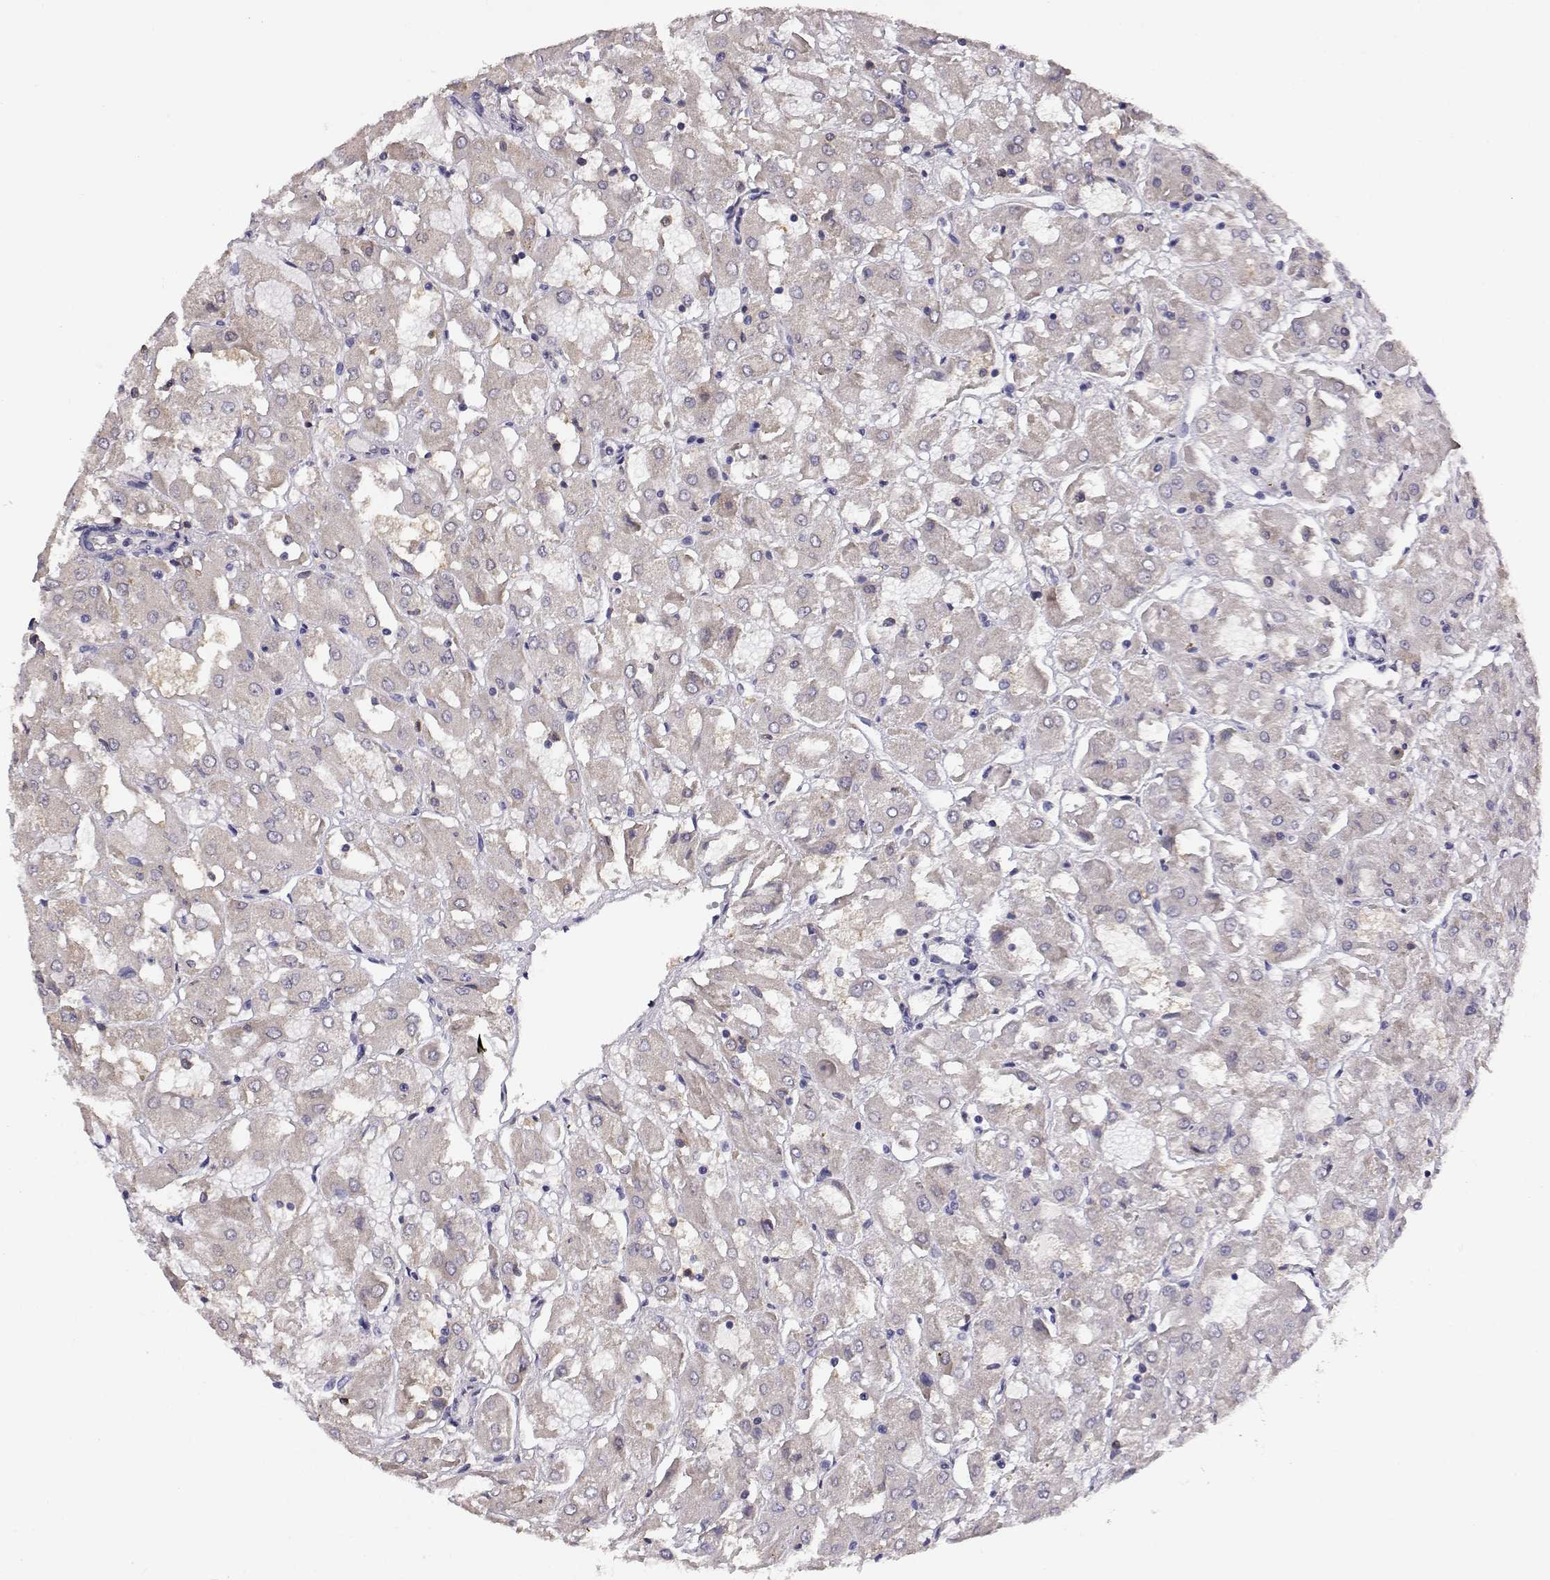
{"staining": {"intensity": "negative", "quantity": "none", "location": "none"}, "tissue": "renal cancer", "cell_type": "Tumor cells", "image_type": "cancer", "snomed": [{"axis": "morphology", "description": "Adenocarcinoma, NOS"}, {"axis": "topography", "description": "Kidney"}], "caption": "The micrograph exhibits no significant expression in tumor cells of renal adenocarcinoma.", "gene": "AKR1B1", "patient": {"sex": "male", "age": 72}}